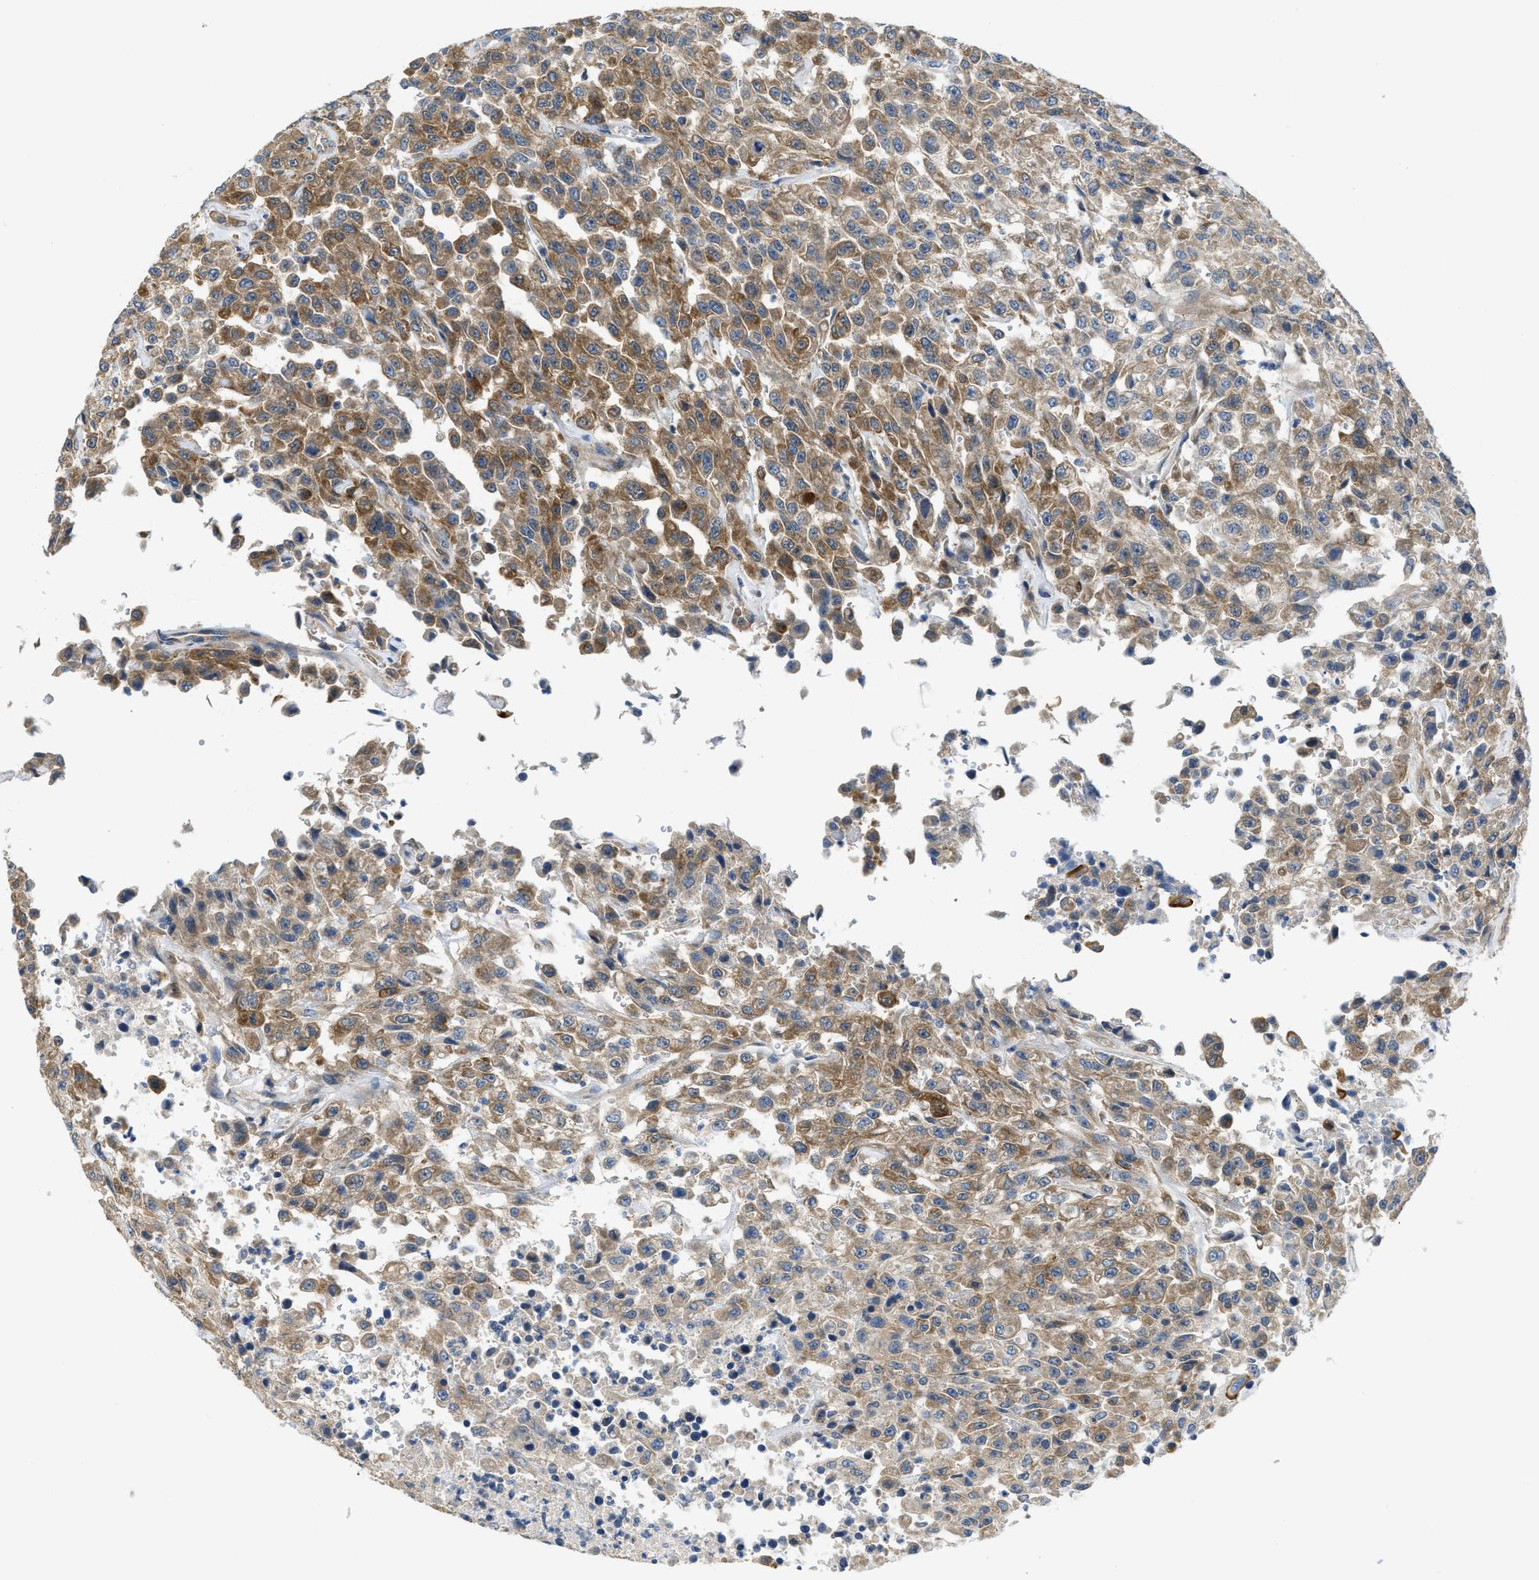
{"staining": {"intensity": "moderate", "quantity": ">75%", "location": "cytoplasmic/membranous"}, "tissue": "urothelial cancer", "cell_type": "Tumor cells", "image_type": "cancer", "snomed": [{"axis": "morphology", "description": "Urothelial carcinoma, High grade"}, {"axis": "topography", "description": "Urinary bladder"}], "caption": "High-grade urothelial carcinoma was stained to show a protein in brown. There is medium levels of moderate cytoplasmic/membranous expression in about >75% of tumor cells. (IHC, brightfield microscopy, high magnification).", "gene": "RIPK2", "patient": {"sex": "male", "age": 46}}